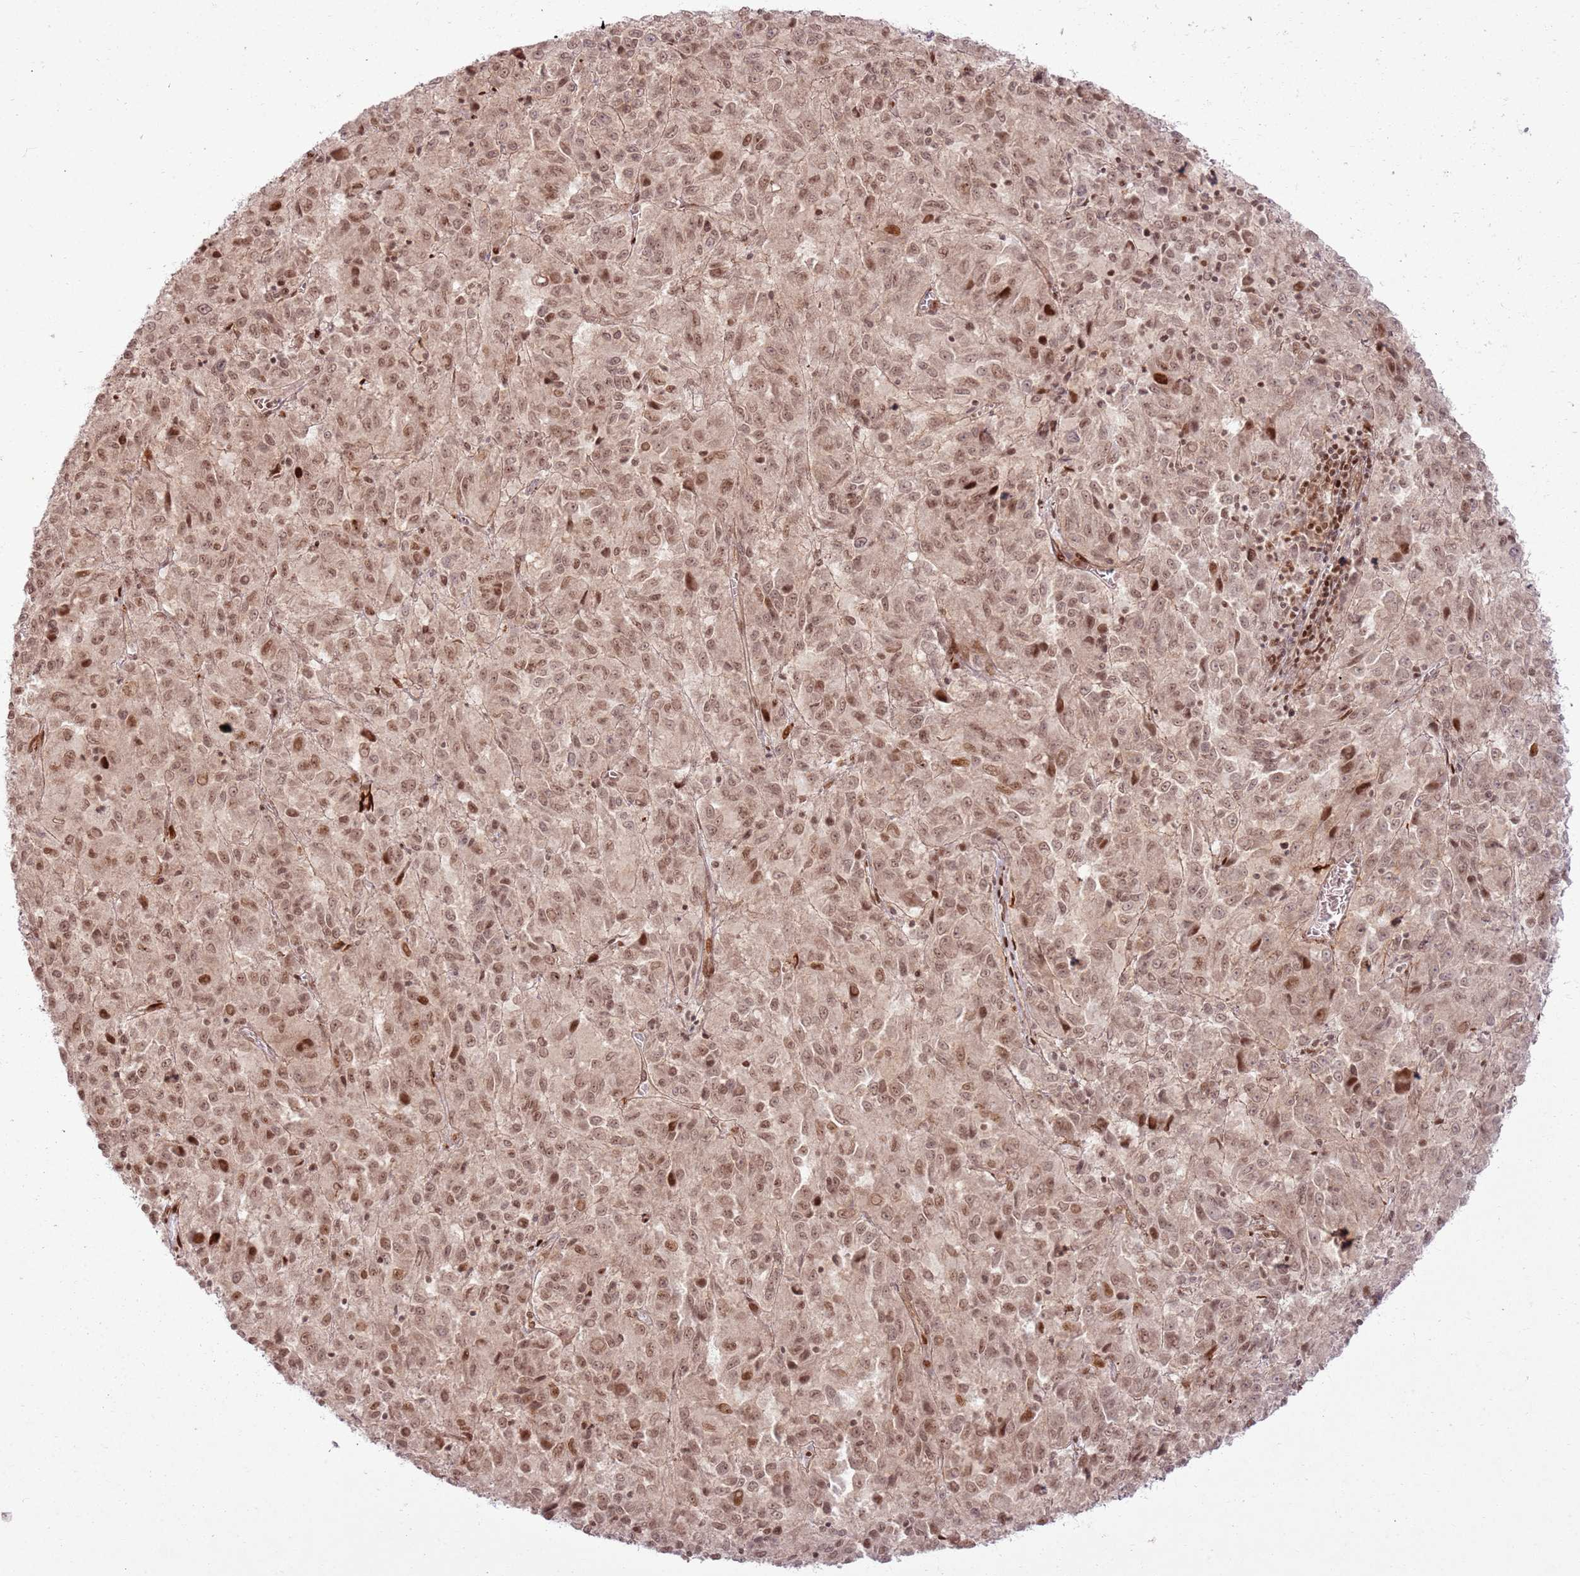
{"staining": {"intensity": "moderate", "quantity": ">75%", "location": "nuclear"}, "tissue": "melanoma", "cell_type": "Tumor cells", "image_type": "cancer", "snomed": [{"axis": "morphology", "description": "Malignant melanoma, Metastatic site"}, {"axis": "topography", "description": "Lung"}], "caption": "Immunohistochemistry (IHC) image of melanoma stained for a protein (brown), which shows medium levels of moderate nuclear expression in approximately >75% of tumor cells.", "gene": "KLHL36", "patient": {"sex": "male", "age": 64}}